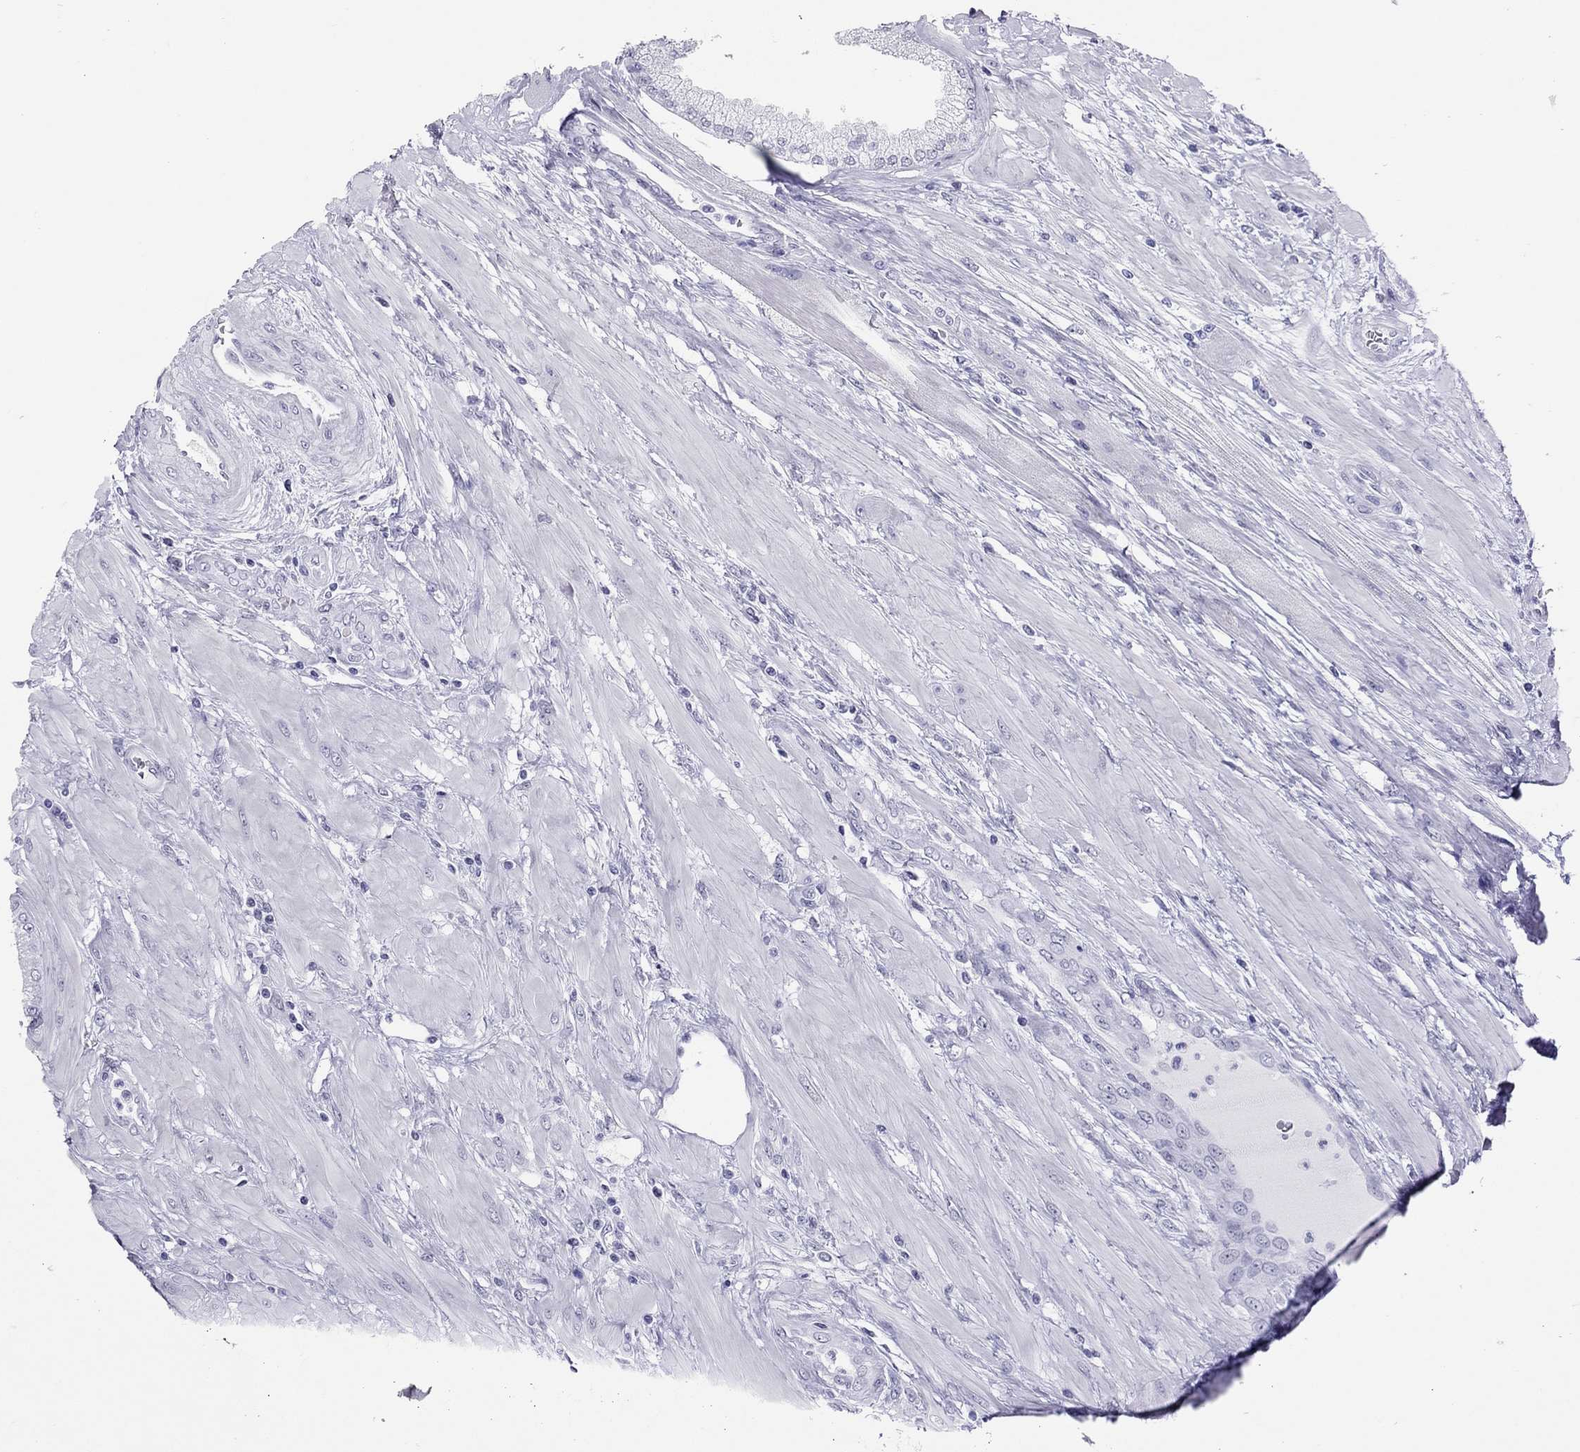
{"staining": {"intensity": "negative", "quantity": "none", "location": "none"}, "tissue": "prostate cancer", "cell_type": "Tumor cells", "image_type": "cancer", "snomed": [{"axis": "morphology", "description": "Adenocarcinoma, Low grade"}, {"axis": "topography", "description": "Prostate"}], "caption": "This is an immunohistochemistry image of prostate cancer. There is no expression in tumor cells.", "gene": "JHY", "patient": {"sex": "male", "age": 55}}